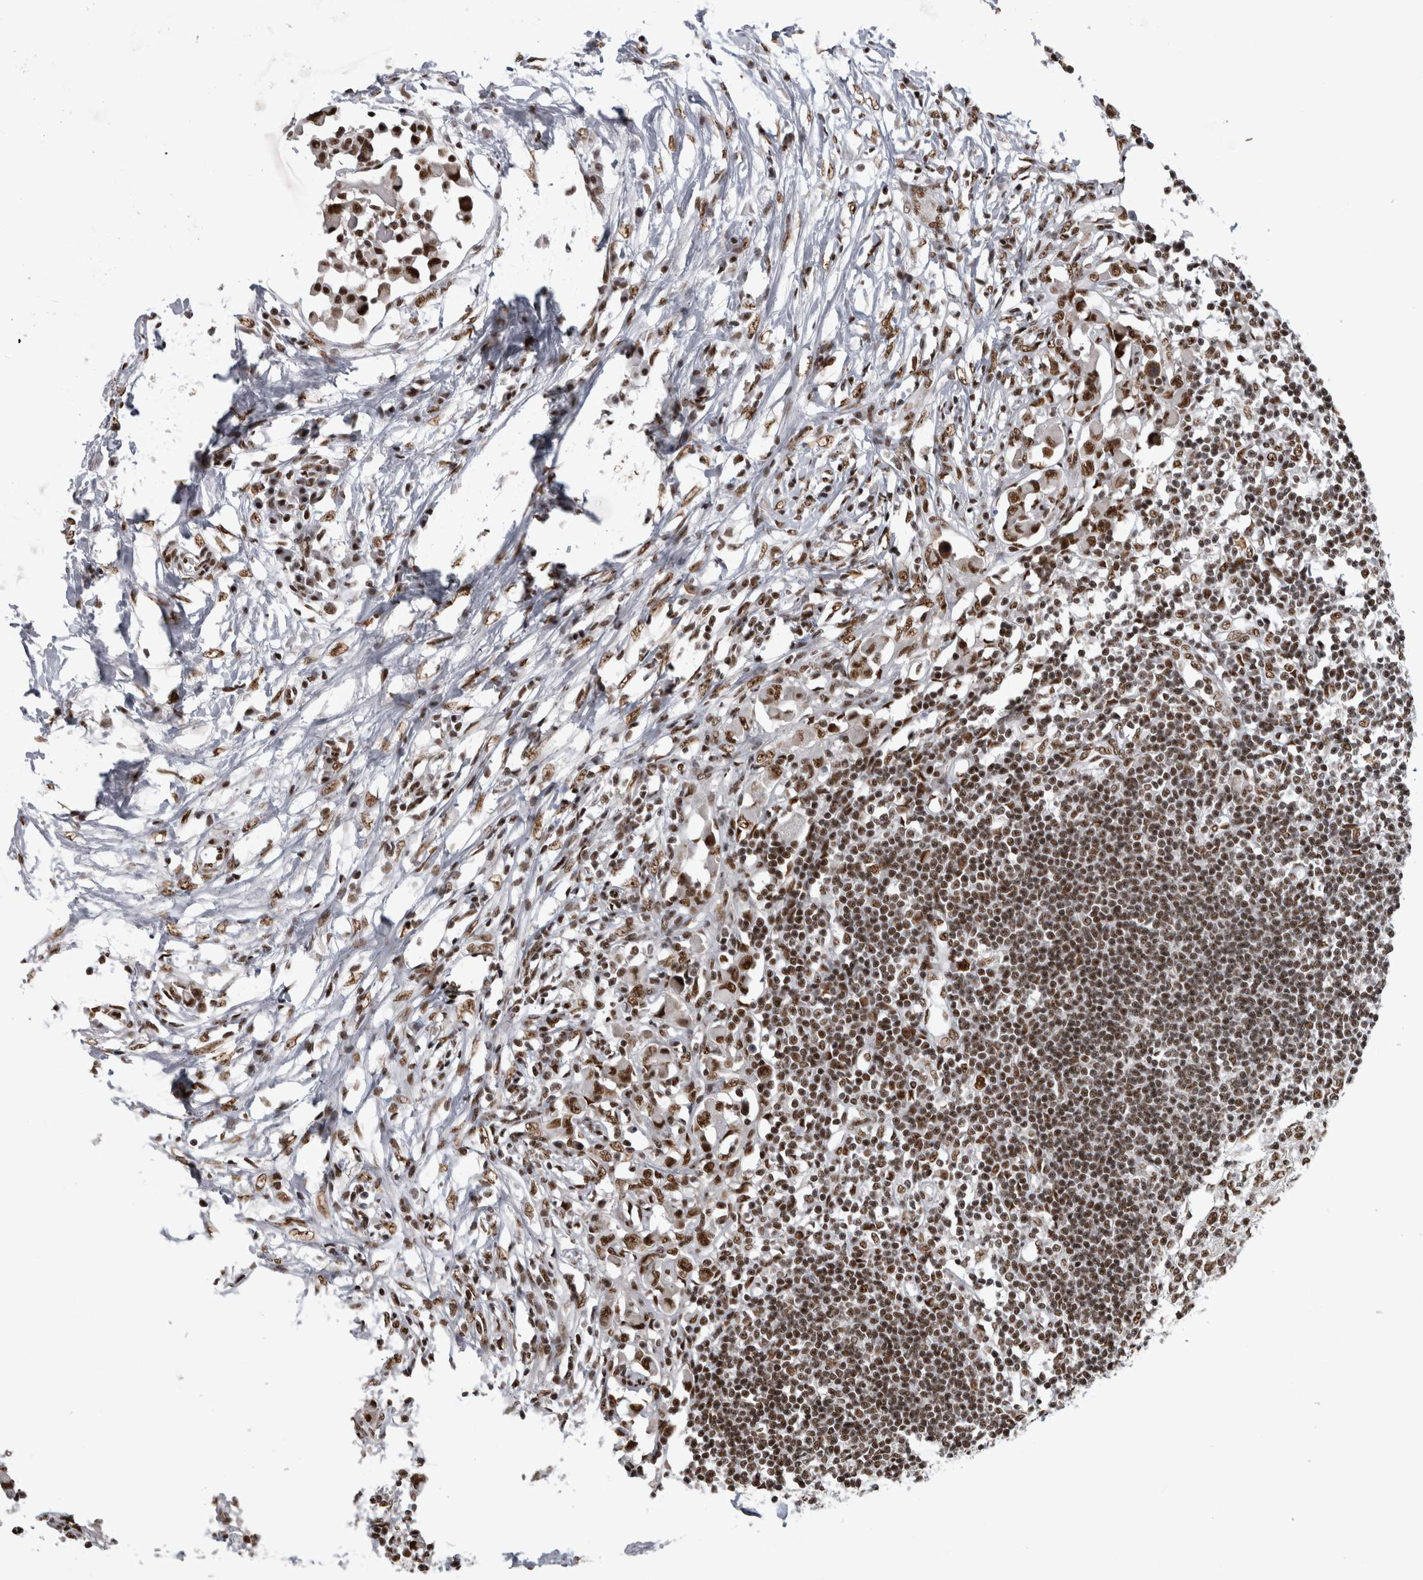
{"staining": {"intensity": "strong", "quantity": ">75%", "location": "nuclear"}, "tissue": "lymph node", "cell_type": "Germinal center cells", "image_type": "normal", "snomed": [{"axis": "morphology", "description": "Normal tissue, NOS"}, {"axis": "morphology", "description": "Malignant melanoma, Metastatic site"}, {"axis": "topography", "description": "Lymph node"}], "caption": "Protein staining displays strong nuclear staining in approximately >75% of germinal center cells in normal lymph node.", "gene": "ZSCAN2", "patient": {"sex": "male", "age": 41}}